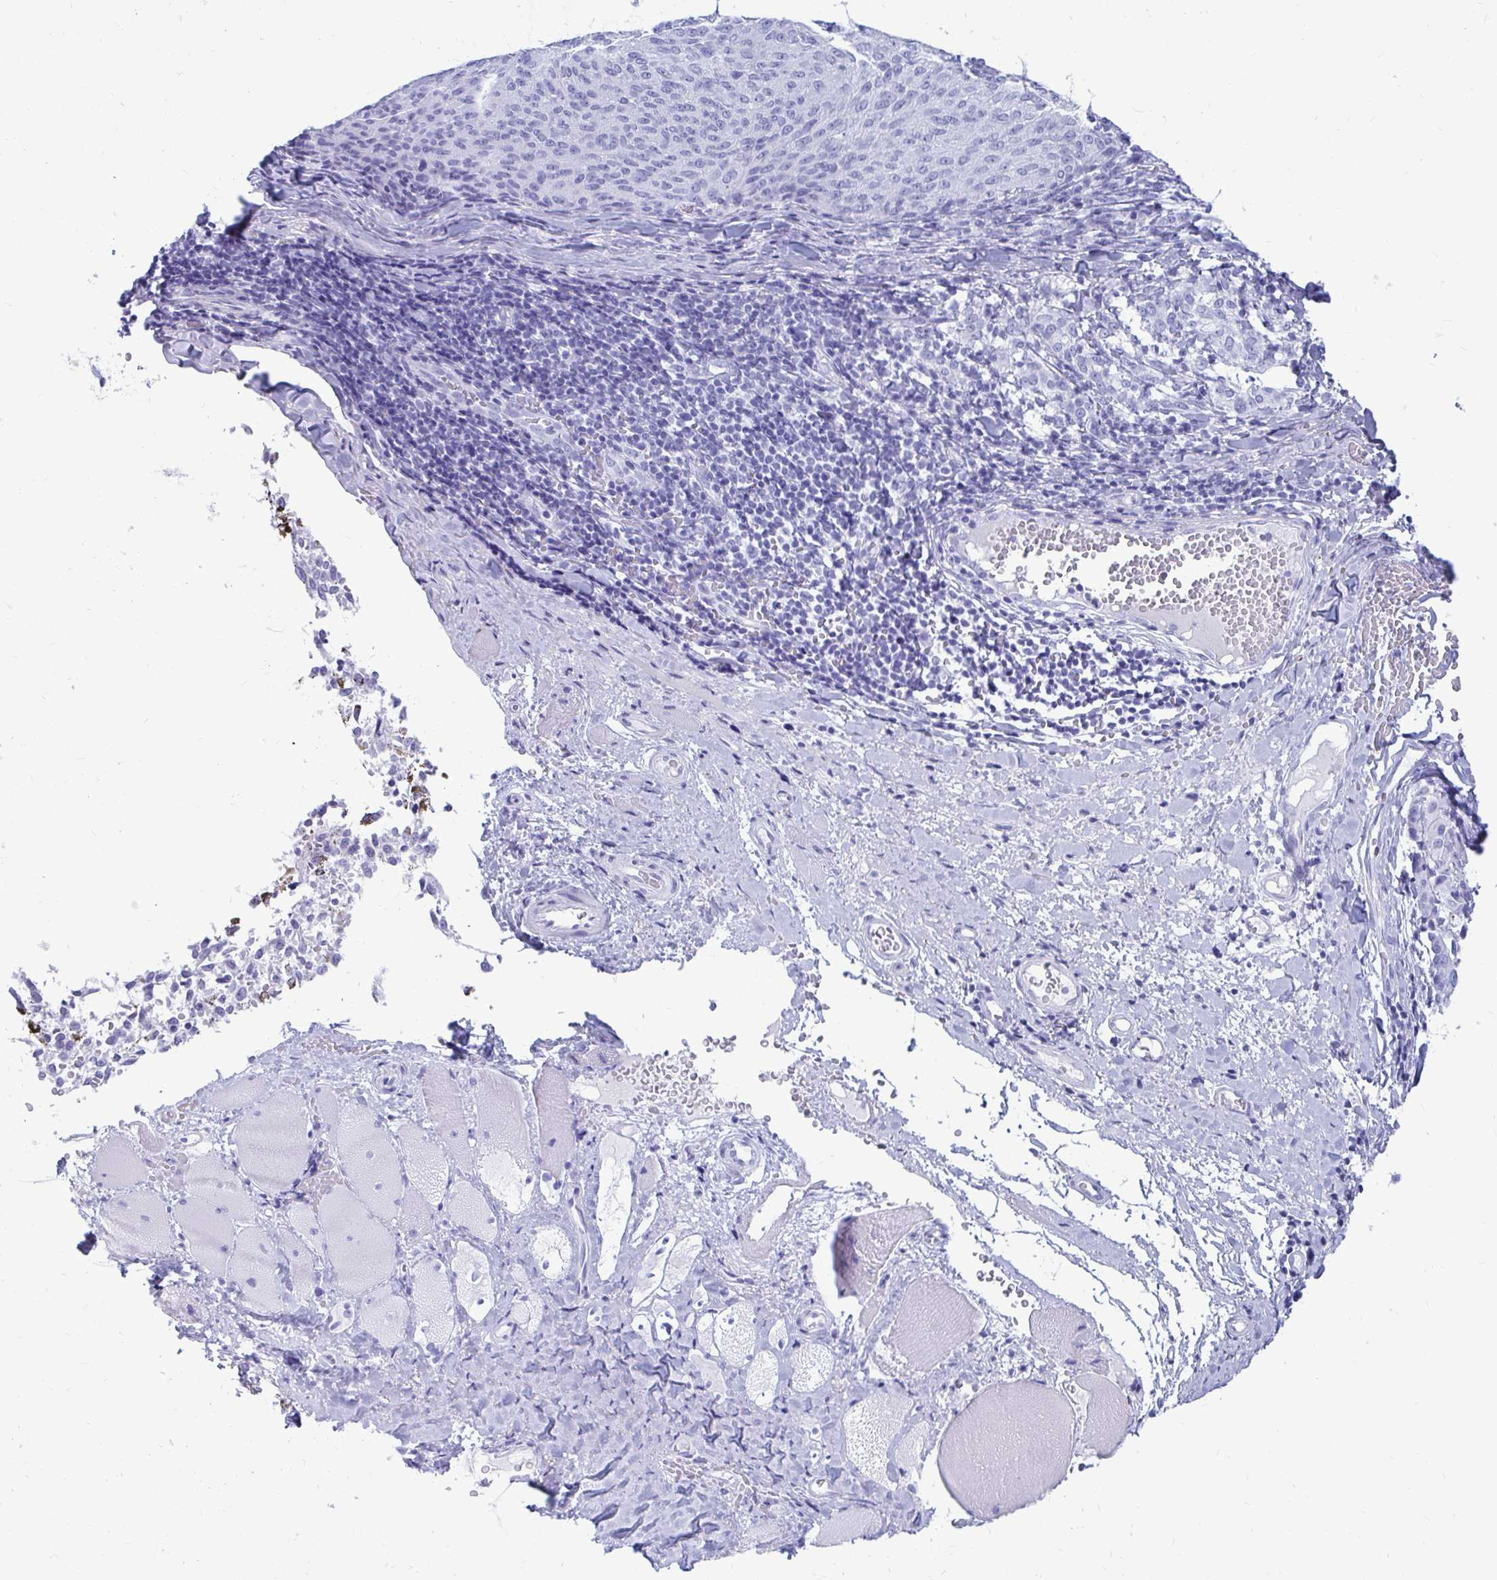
{"staining": {"intensity": "negative", "quantity": "none", "location": "none"}, "tissue": "melanoma", "cell_type": "Tumor cells", "image_type": "cancer", "snomed": [{"axis": "morphology", "description": "Malignant melanoma, NOS"}, {"axis": "topography", "description": "Skin"}], "caption": "Immunohistochemical staining of melanoma exhibits no significant expression in tumor cells.", "gene": "OR10R2", "patient": {"sex": "female", "age": 72}}